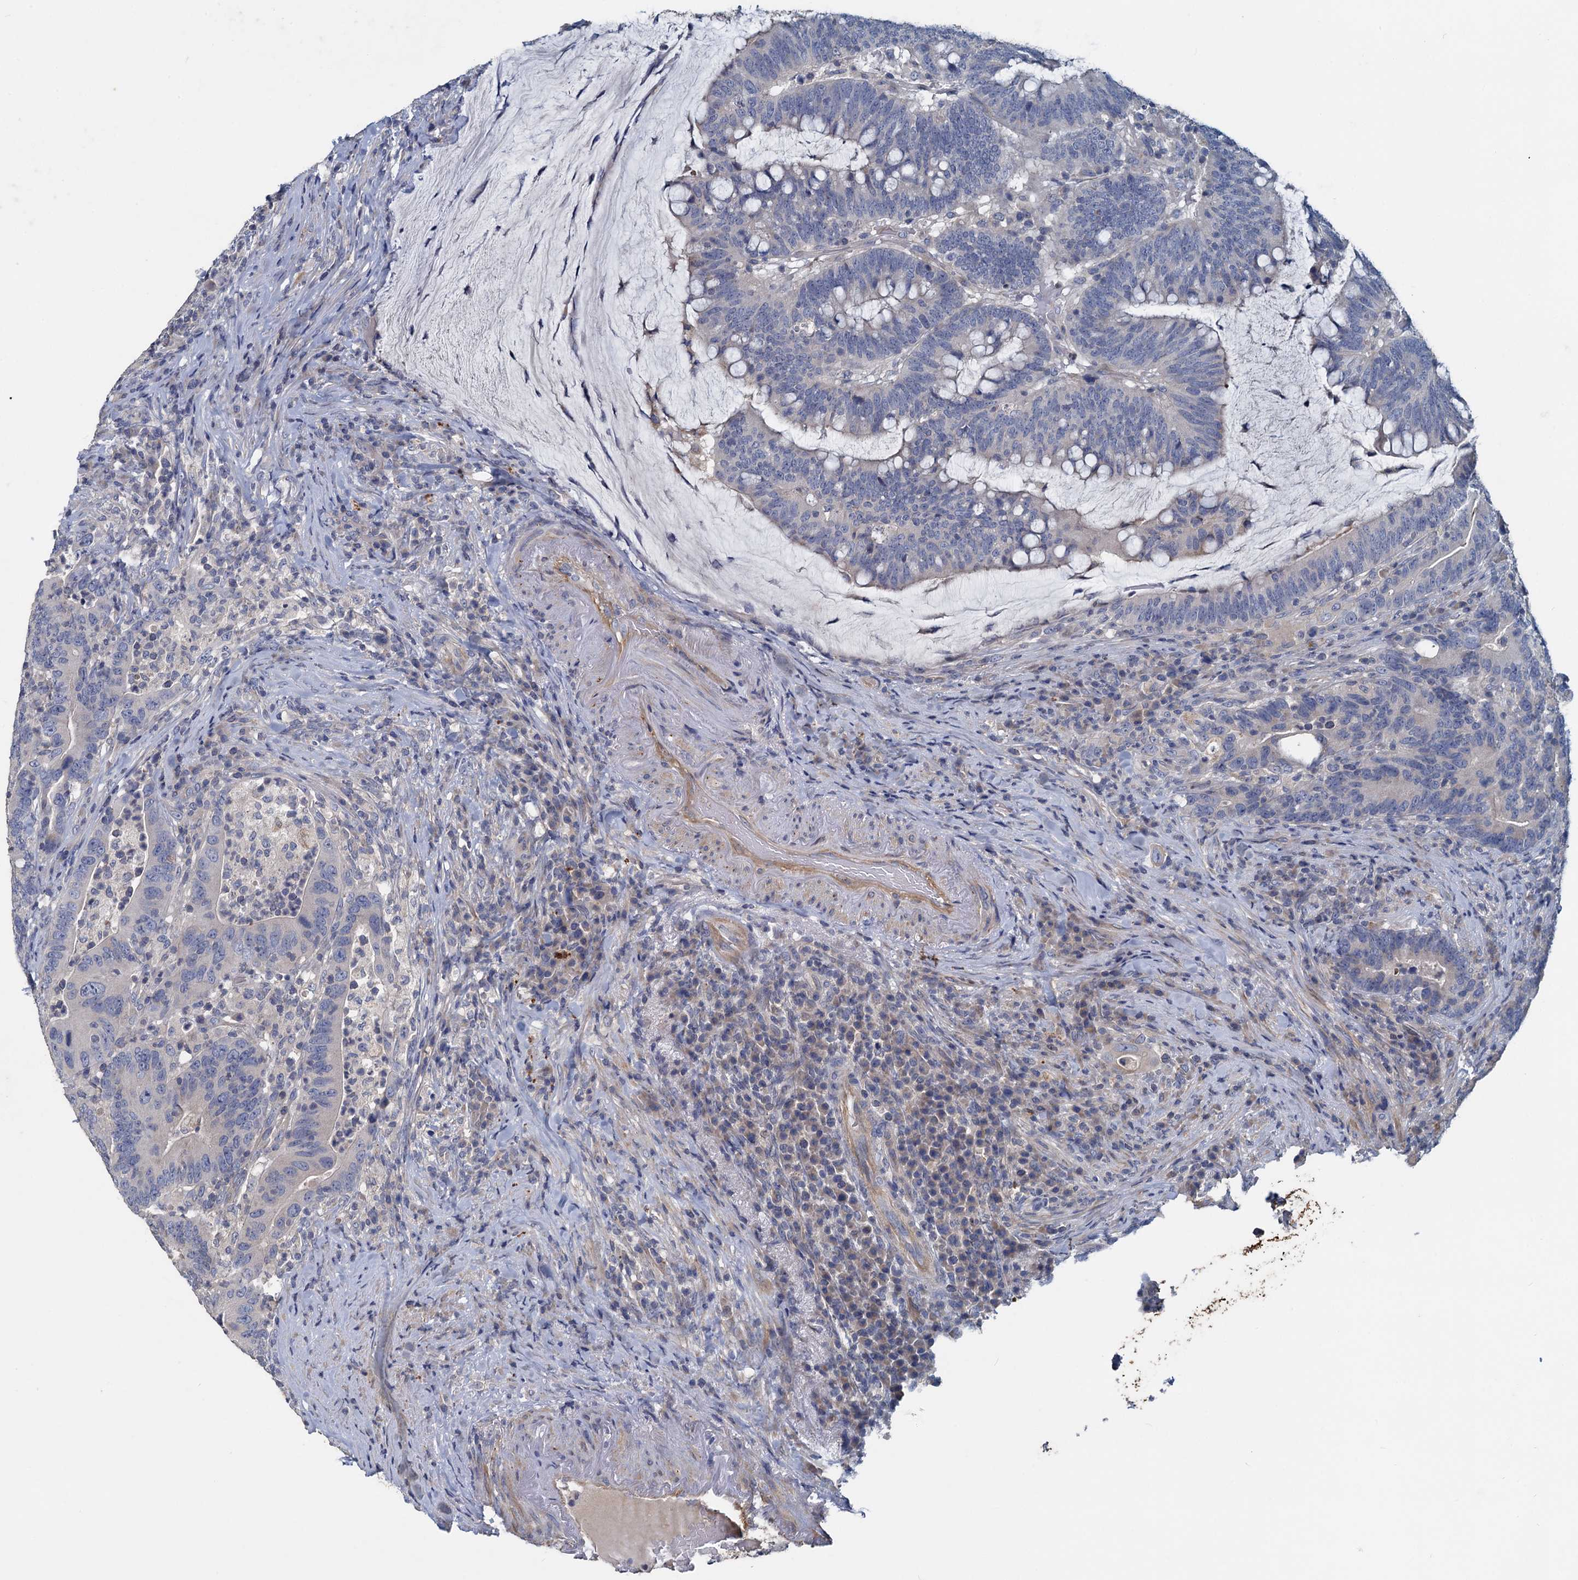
{"staining": {"intensity": "negative", "quantity": "none", "location": "none"}, "tissue": "colorectal cancer", "cell_type": "Tumor cells", "image_type": "cancer", "snomed": [{"axis": "morphology", "description": "Adenocarcinoma, NOS"}, {"axis": "topography", "description": "Colon"}], "caption": "Immunohistochemical staining of human colorectal cancer (adenocarcinoma) reveals no significant positivity in tumor cells.", "gene": "SLC2A7", "patient": {"sex": "female", "age": 66}}